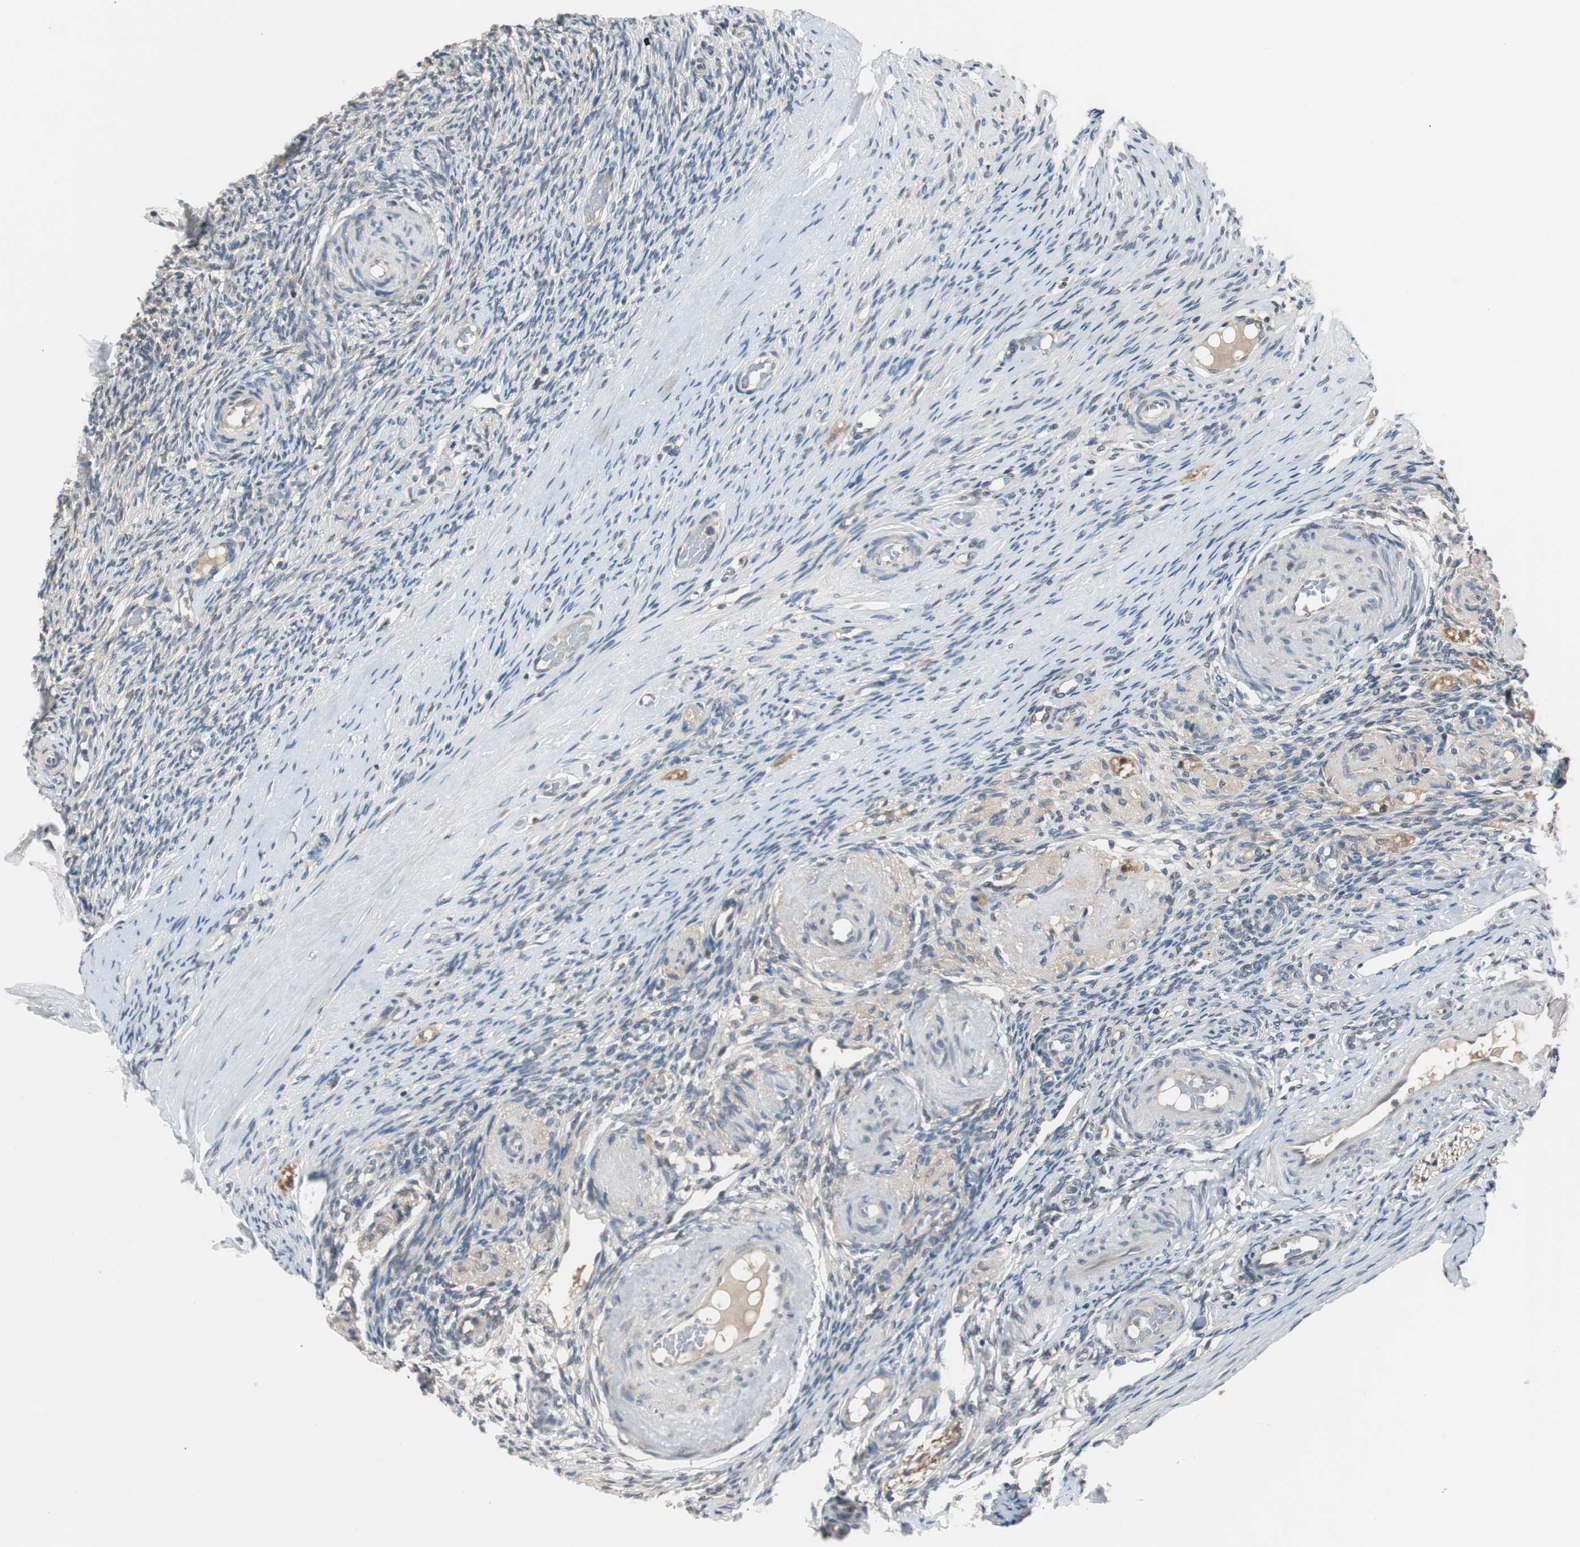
{"staining": {"intensity": "negative", "quantity": "none", "location": "none"}, "tissue": "ovary", "cell_type": "Ovarian stroma cells", "image_type": "normal", "snomed": [{"axis": "morphology", "description": "Normal tissue, NOS"}, {"axis": "topography", "description": "Ovary"}], "caption": "Photomicrograph shows no protein expression in ovarian stroma cells of normal ovary. (DAB (3,3'-diaminobenzidine) immunohistochemistry (IHC) visualized using brightfield microscopy, high magnification).", "gene": "ZMPSTE24", "patient": {"sex": "female", "age": 60}}